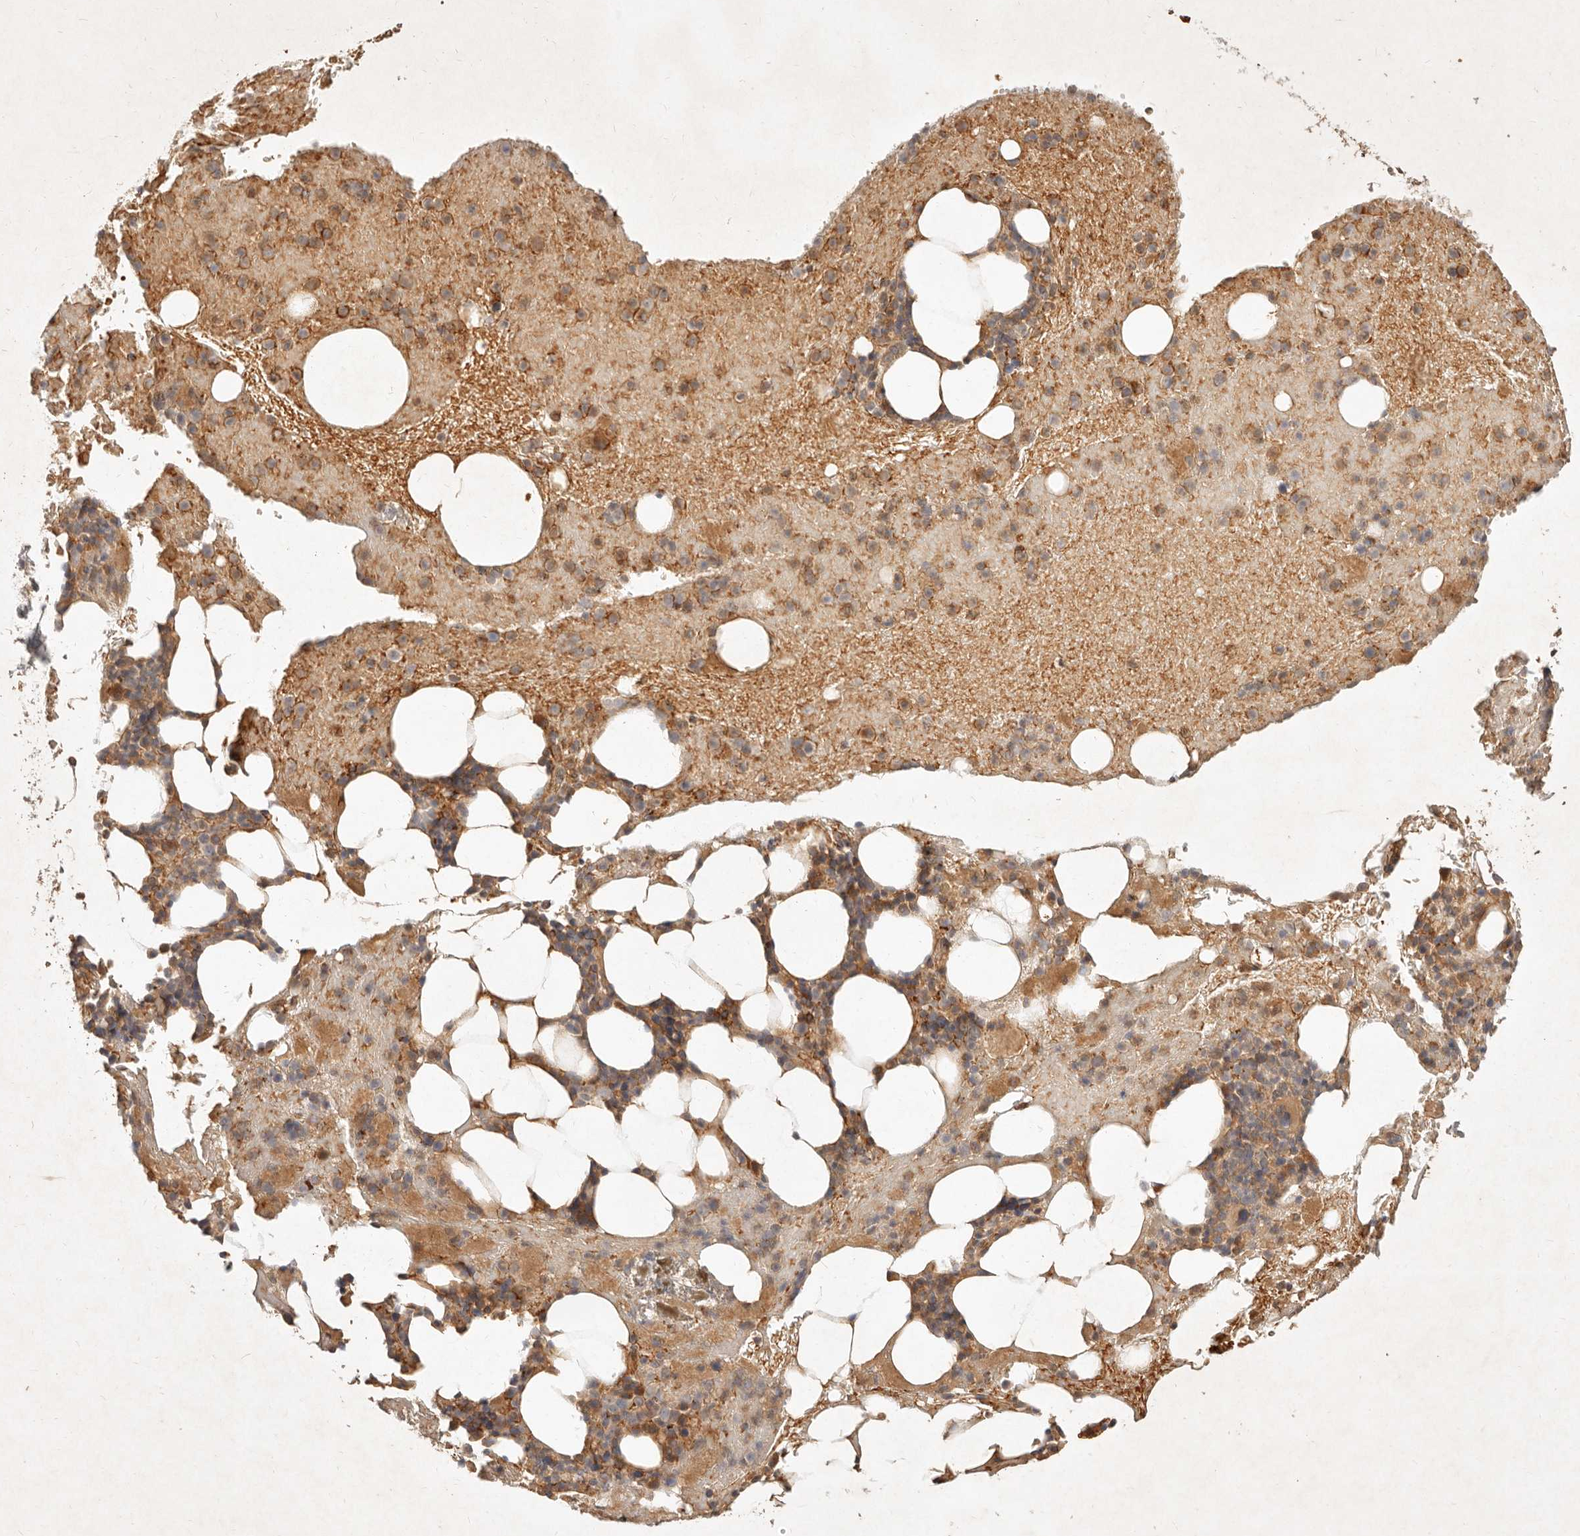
{"staining": {"intensity": "moderate", "quantity": "25%-75%", "location": "cytoplasmic/membranous"}, "tissue": "bone marrow", "cell_type": "Hematopoietic cells", "image_type": "normal", "snomed": [{"axis": "morphology", "description": "Normal tissue, NOS"}, {"axis": "topography", "description": "Bone marrow"}], "caption": "A micrograph of bone marrow stained for a protein reveals moderate cytoplasmic/membranous brown staining in hematopoietic cells. (brown staining indicates protein expression, while blue staining denotes nuclei).", "gene": "FREM2", "patient": {"sex": "female", "age": 54}}